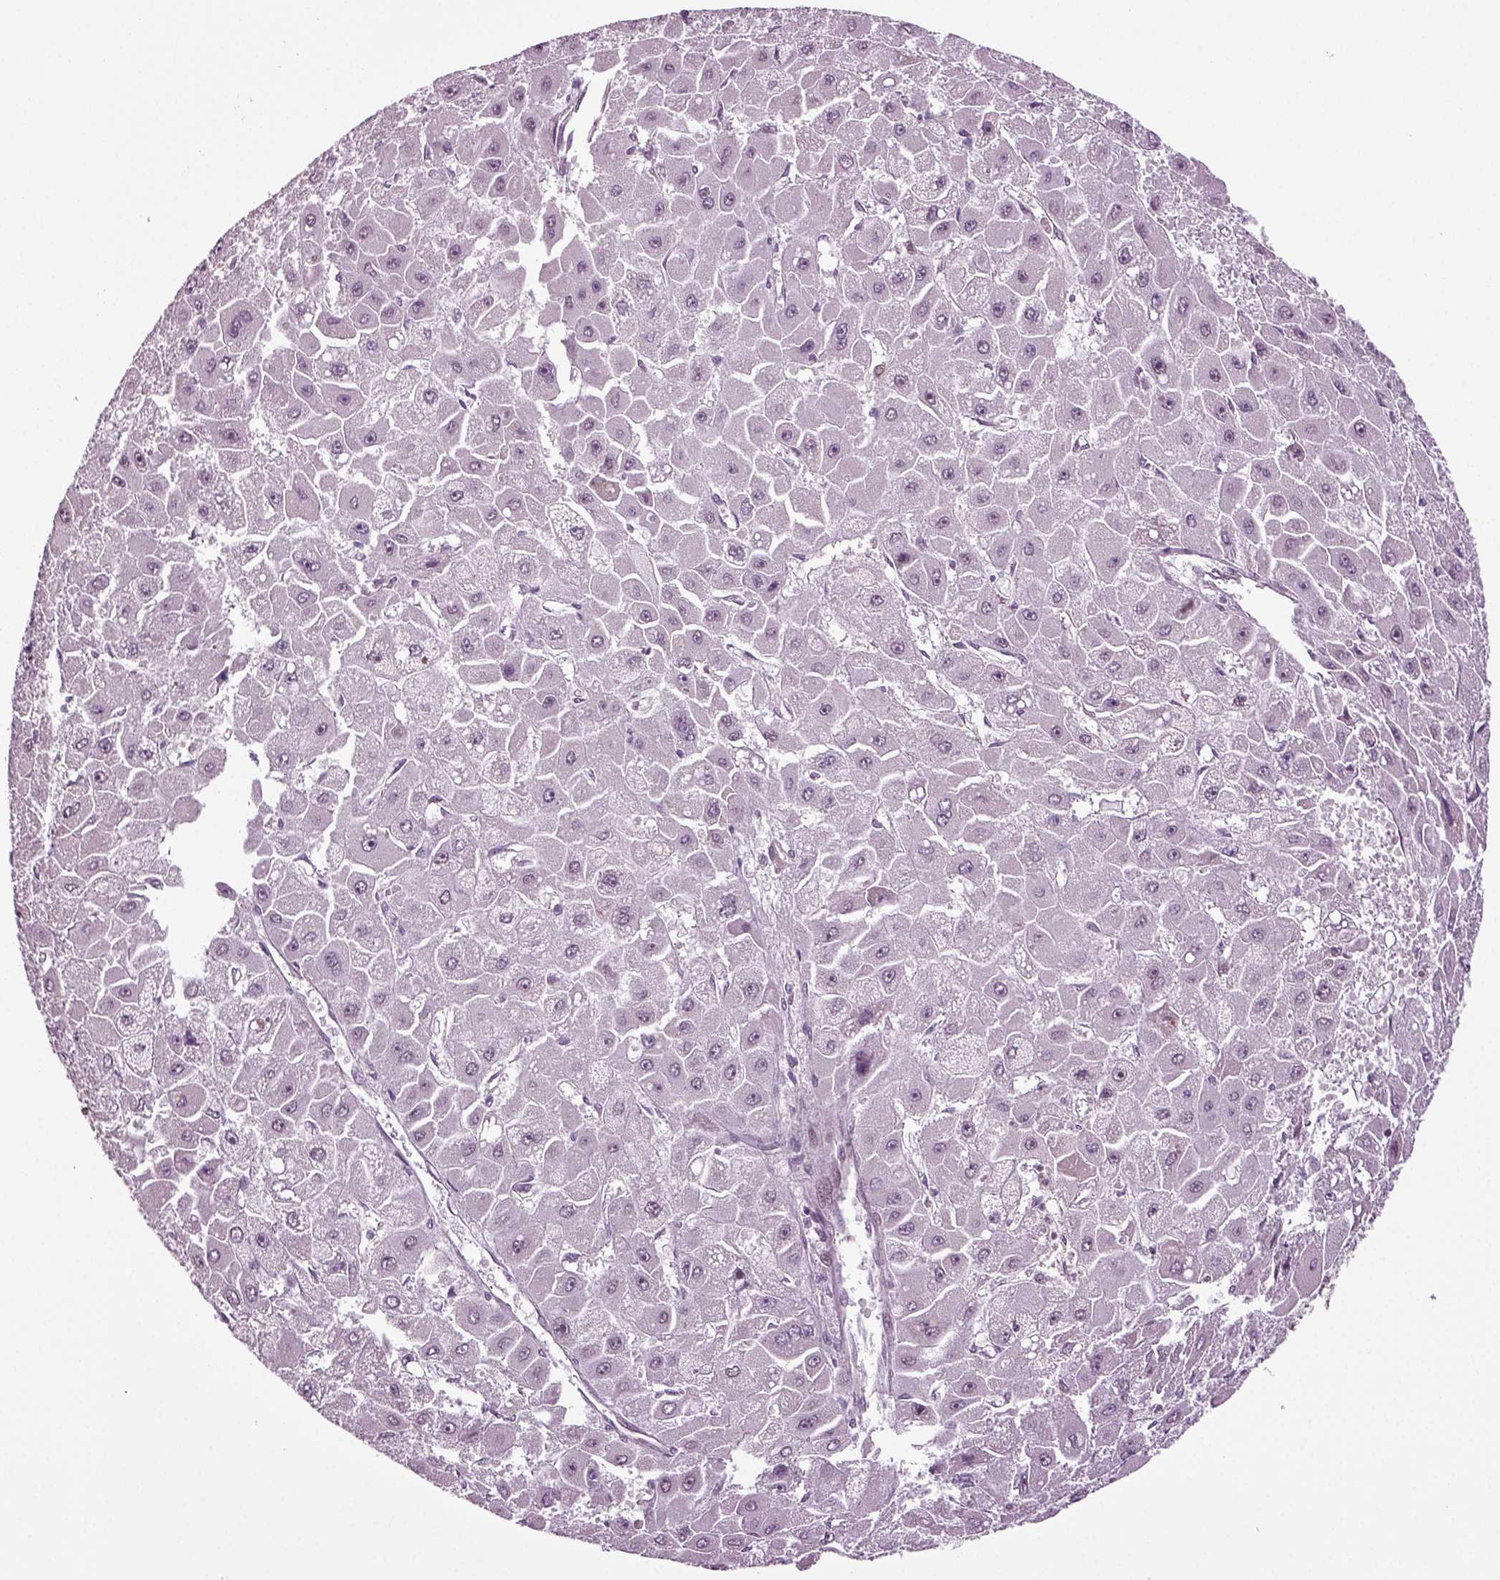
{"staining": {"intensity": "negative", "quantity": "none", "location": "none"}, "tissue": "liver cancer", "cell_type": "Tumor cells", "image_type": "cancer", "snomed": [{"axis": "morphology", "description": "Carcinoma, Hepatocellular, NOS"}, {"axis": "topography", "description": "Liver"}], "caption": "Micrograph shows no protein expression in tumor cells of liver cancer tissue. (Brightfield microscopy of DAB IHC at high magnification).", "gene": "HAGHL", "patient": {"sex": "female", "age": 25}}